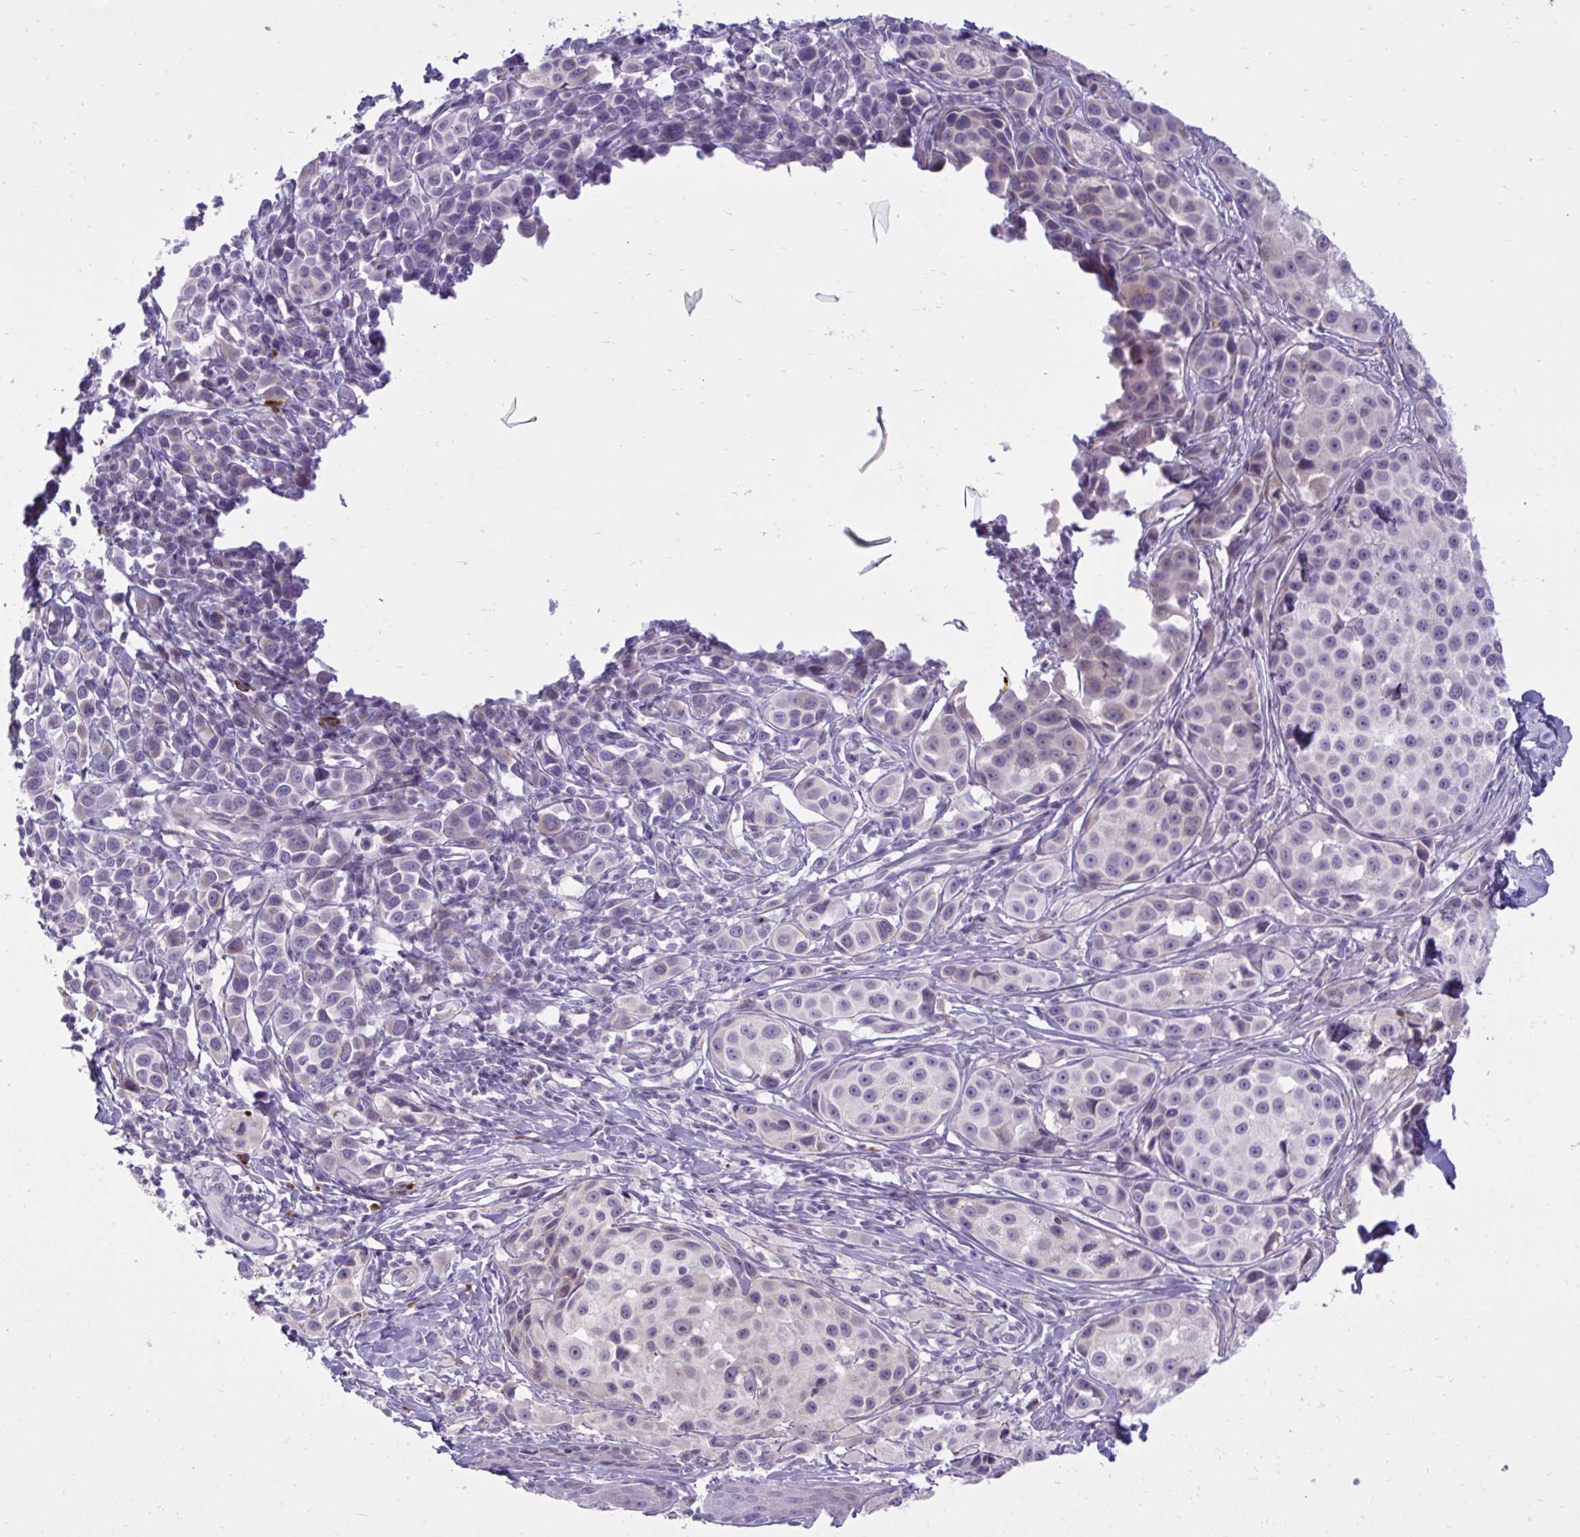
{"staining": {"intensity": "negative", "quantity": "none", "location": "none"}, "tissue": "melanoma", "cell_type": "Tumor cells", "image_type": "cancer", "snomed": [{"axis": "morphology", "description": "Malignant melanoma, NOS"}, {"axis": "topography", "description": "Skin"}], "caption": "IHC image of melanoma stained for a protein (brown), which shows no staining in tumor cells.", "gene": "SPAG1", "patient": {"sex": "male", "age": 39}}